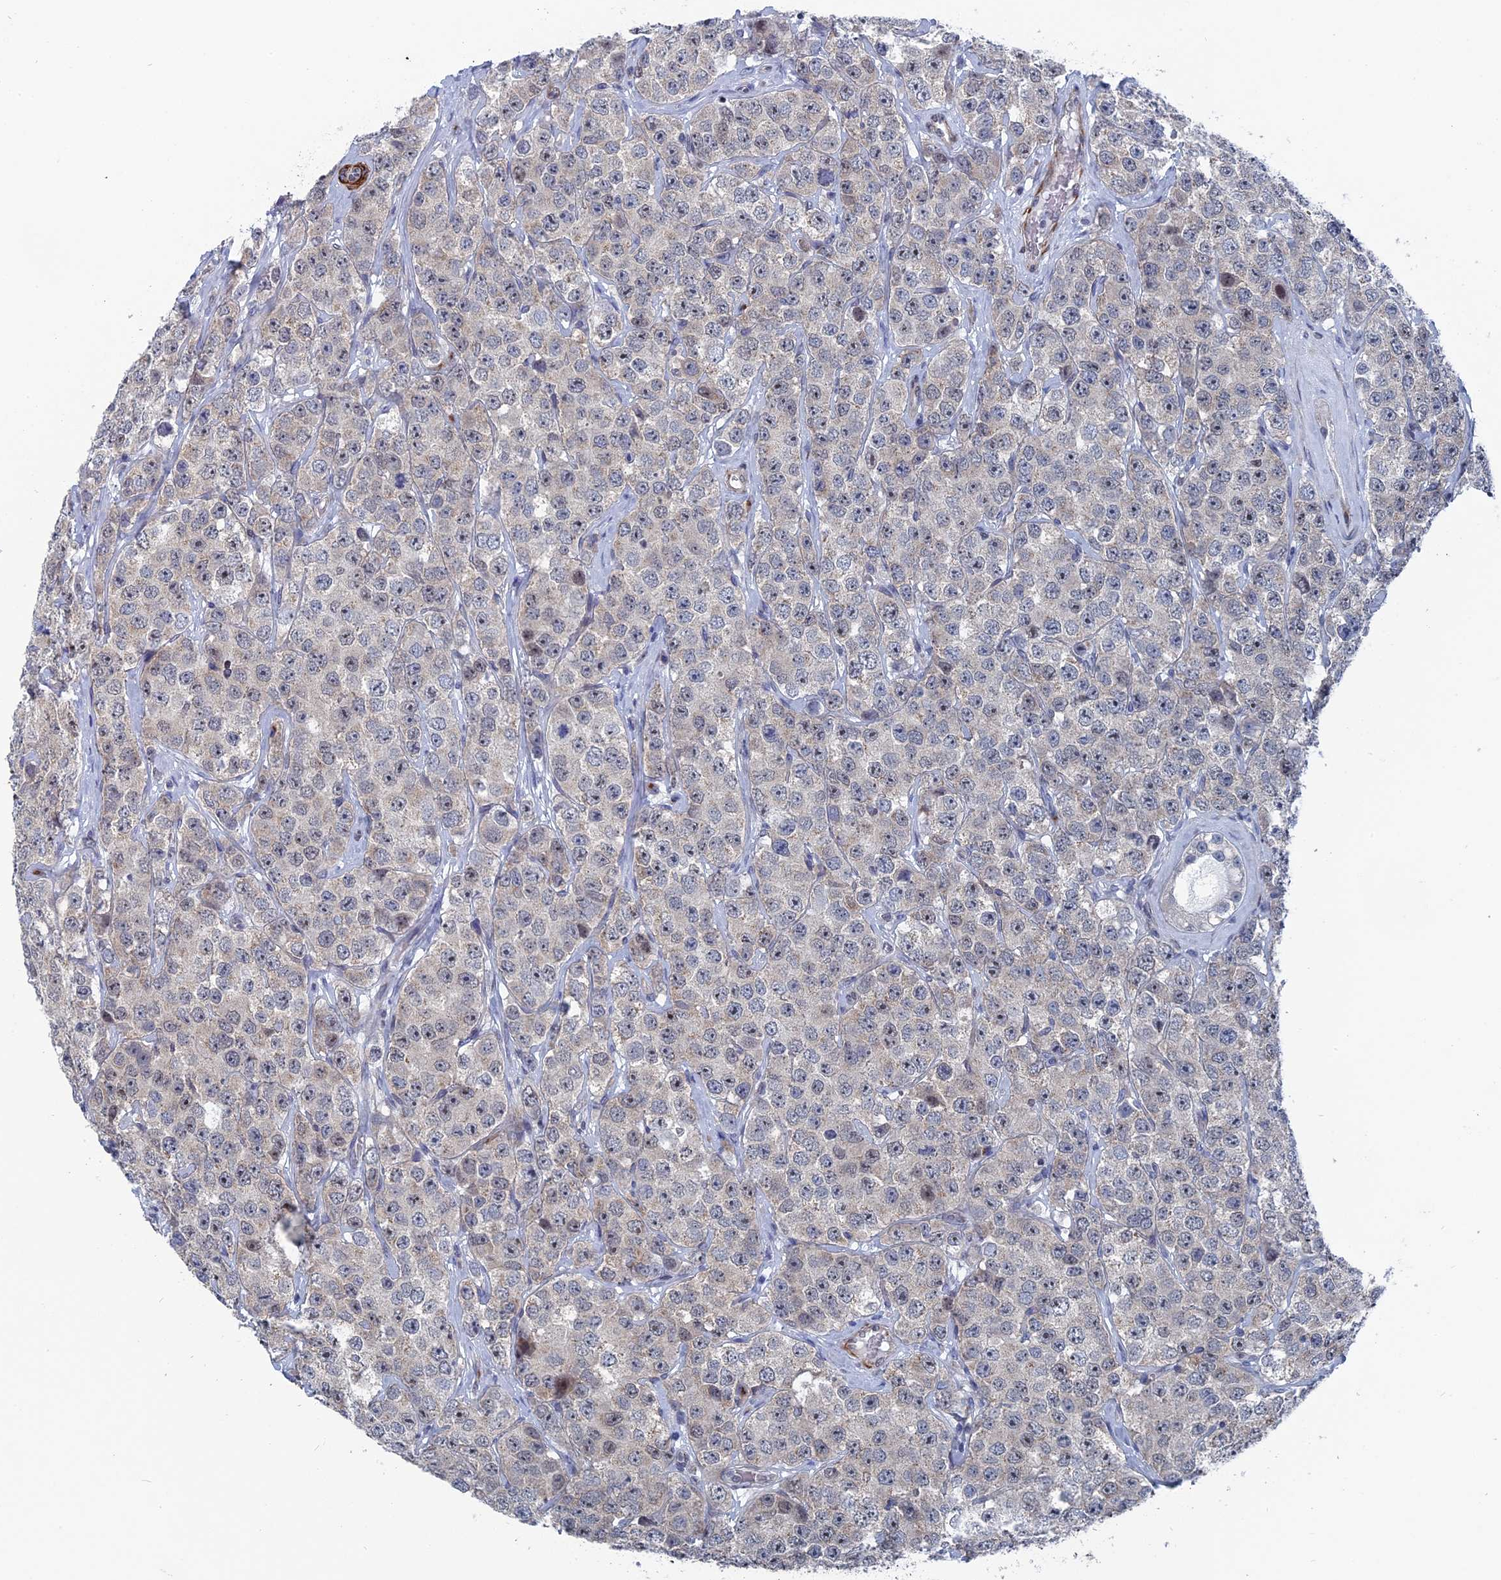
{"staining": {"intensity": "weak", "quantity": "<25%", "location": "cytoplasmic/membranous"}, "tissue": "testis cancer", "cell_type": "Tumor cells", "image_type": "cancer", "snomed": [{"axis": "morphology", "description": "Seminoma, NOS"}, {"axis": "topography", "description": "Testis"}], "caption": "Immunohistochemical staining of testis cancer (seminoma) displays no significant staining in tumor cells.", "gene": "MTRF1", "patient": {"sex": "male", "age": 28}}